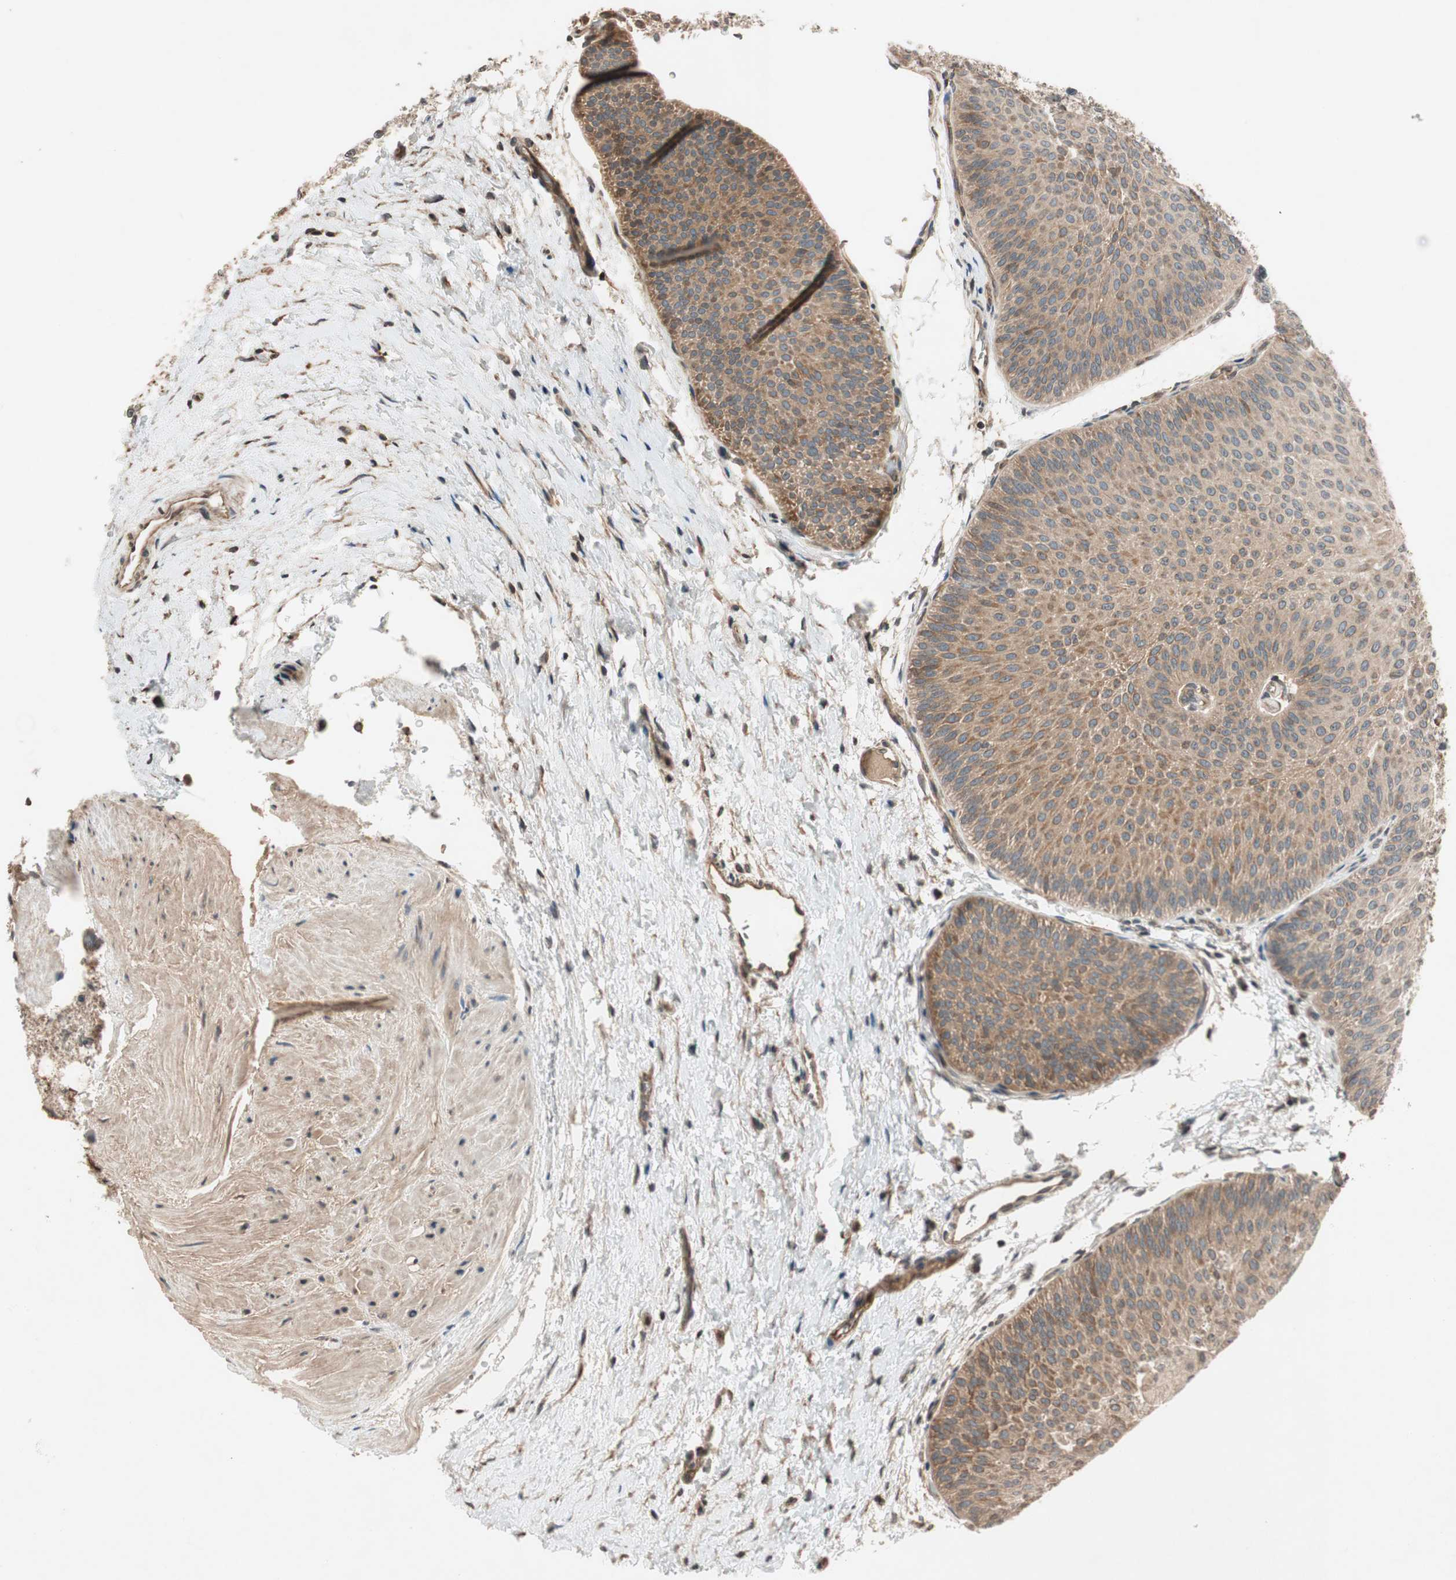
{"staining": {"intensity": "moderate", "quantity": ">75%", "location": "cytoplasmic/membranous"}, "tissue": "urothelial cancer", "cell_type": "Tumor cells", "image_type": "cancer", "snomed": [{"axis": "morphology", "description": "Urothelial carcinoma, Low grade"}, {"axis": "topography", "description": "Urinary bladder"}], "caption": "This image exhibits urothelial cancer stained with IHC to label a protein in brown. The cytoplasmic/membranous of tumor cells show moderate positivity for the protein. Nuclei are counter-stained blue.", "gene": "GCLM", "patient": {"sex": "female", "age": 60}}